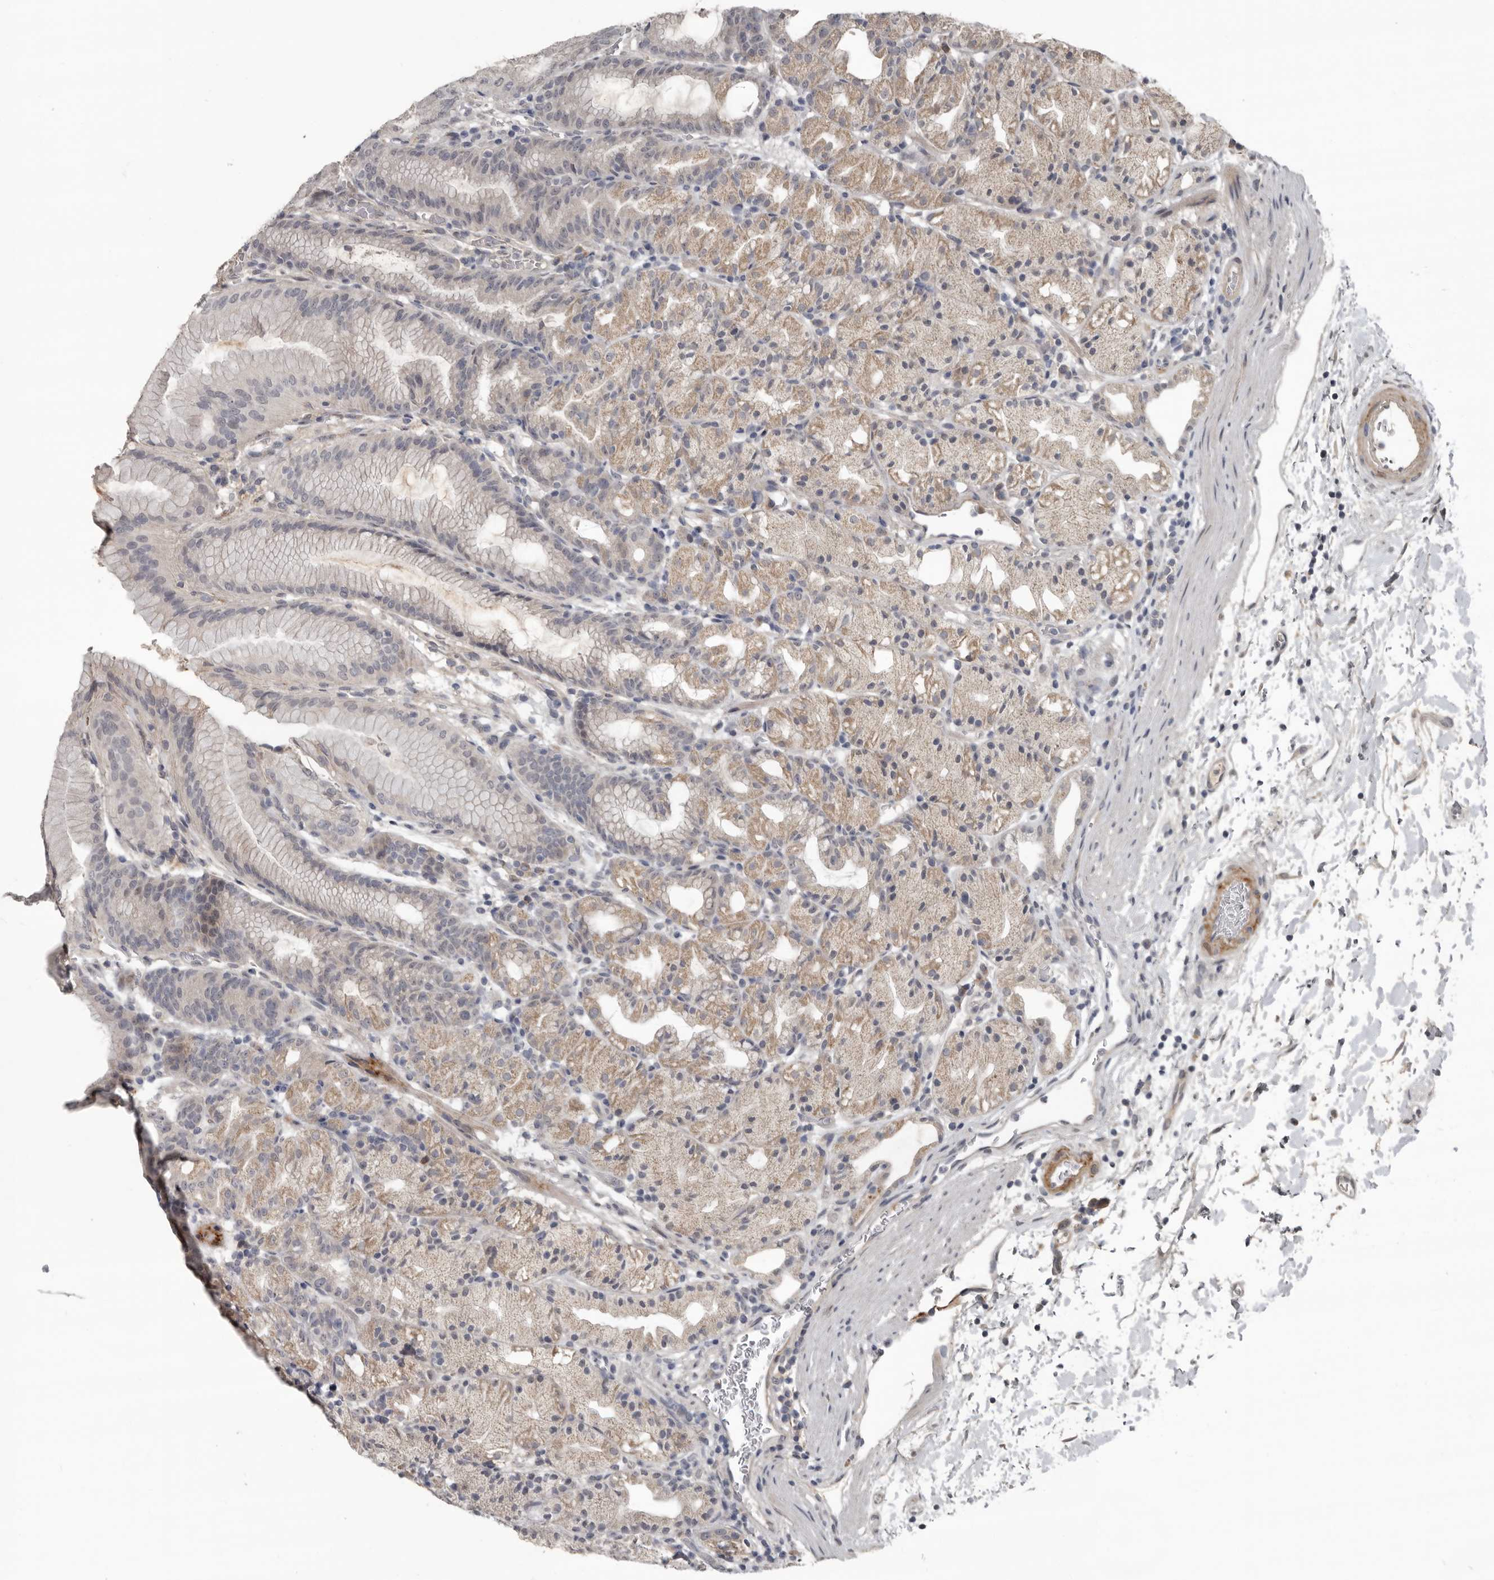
{"staining": {"intensity": "weak", "quantity": "25%-75%", "location": "cytoplasmic/membranous"}, "tissue": "stomach", "cell_type": "Glandular cells", "image_type": "normal", "snomed": [{"axis": "morphology", "description": "Normal tissue, NOS"}, {"axis": "topography", "description": "Stomach, upper"}], "caption": "Stomach stained with immunohistochemistry (IHC) reveals weak cytoplasmic/membranous staining in approximately 25%-75% of glandular cells.", "gene": "C1orf216", "patient": {"sex": "male", "age": 48}}